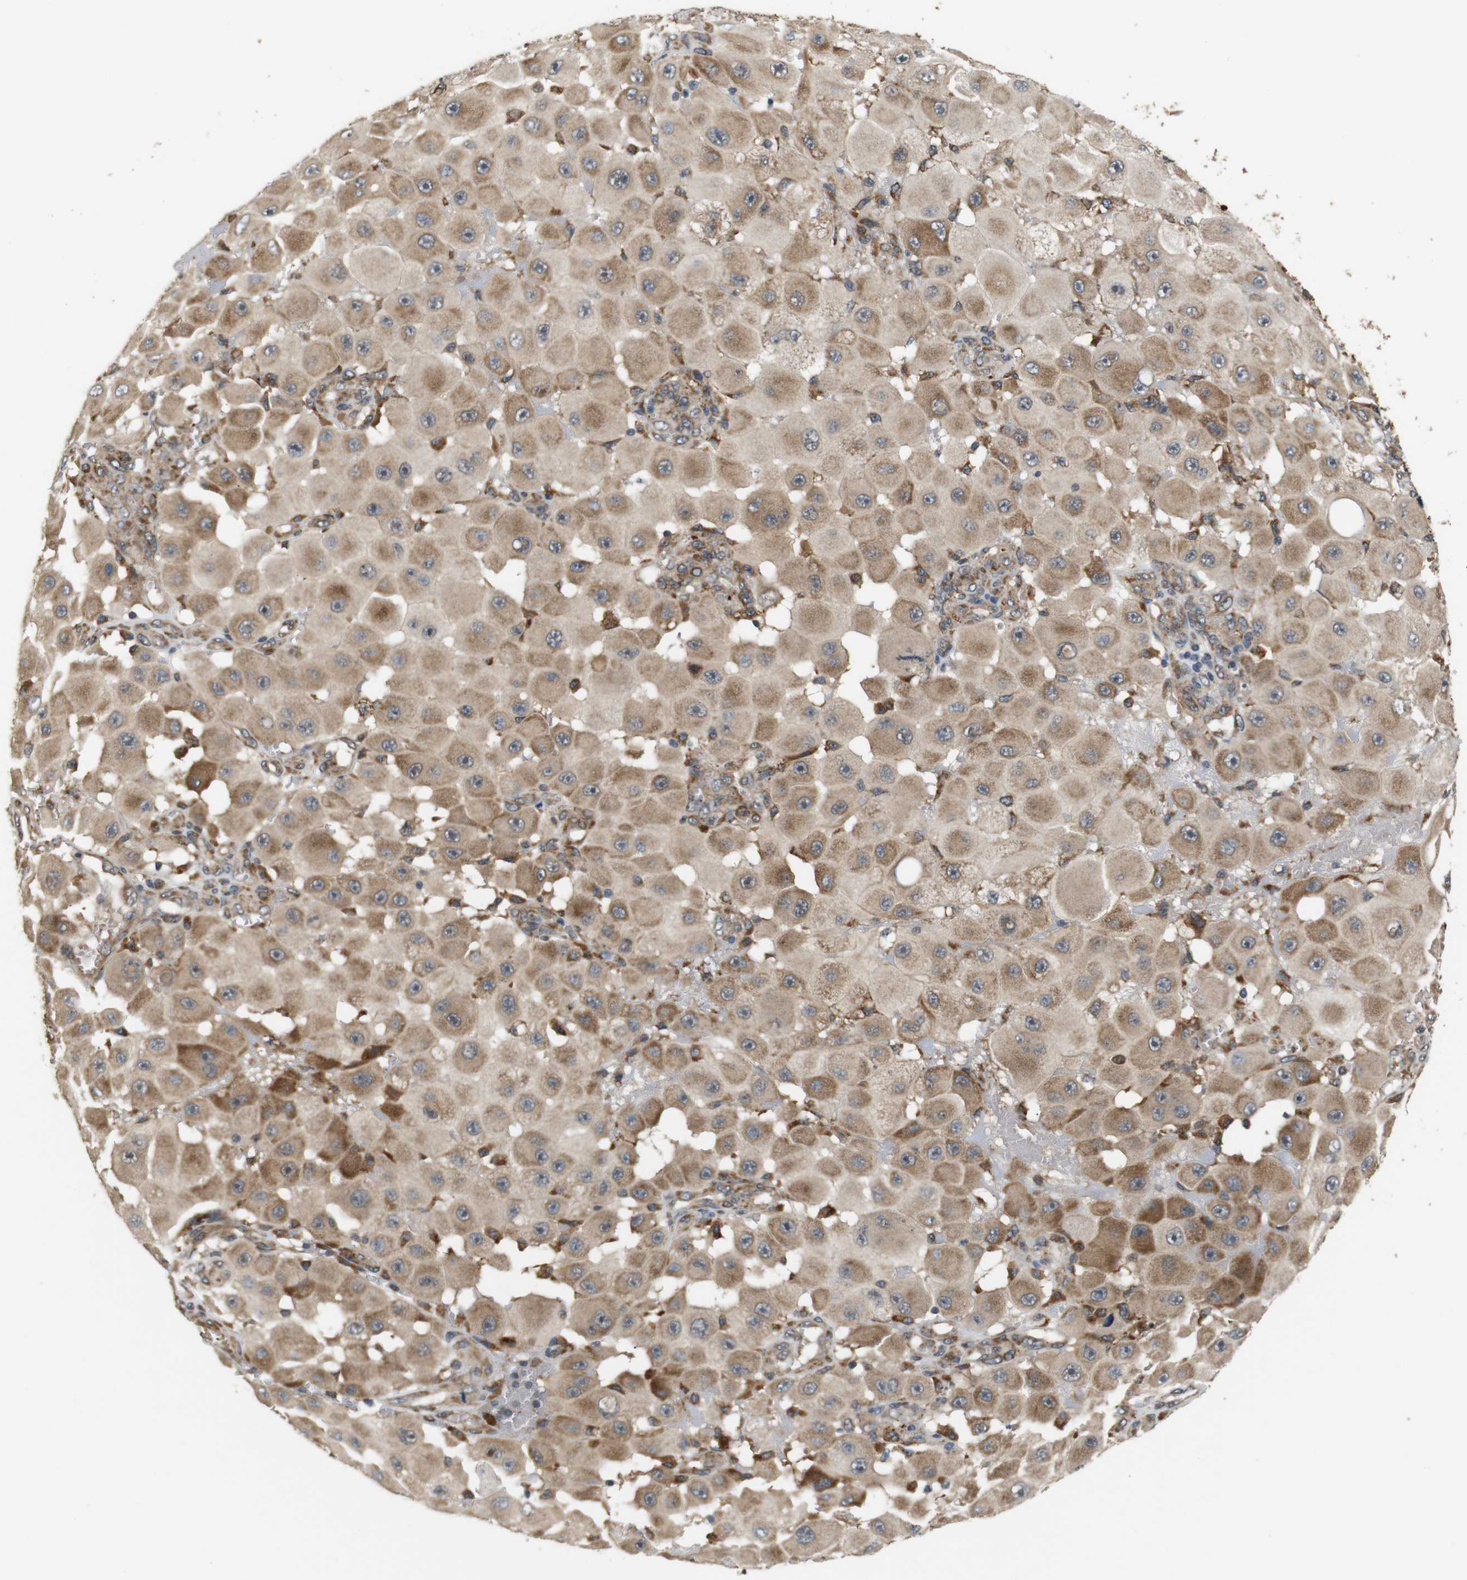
{"staining": {"intensity": "moderate", "quantity": ">75%", "location": "cytoplasmic/membranous"}, "tissue": "melanoma", "cell_type": "Tumor cells", "image_type": "cancer", "snomed": [{"axis": "morphology", "description": "Malignant melanoma, NOS"}, {"axis": "topography", "description": "Skin"}], "caption": "IHC (DAB (3,3'-diaminobenzidine)) staining of malignant melanoma reveals moderate cytoplasmic/membranous protein staining in approximately >75% of tumor cells.", "gene": "EPHB2", "patient": {"sex": "female", "age": 81}}